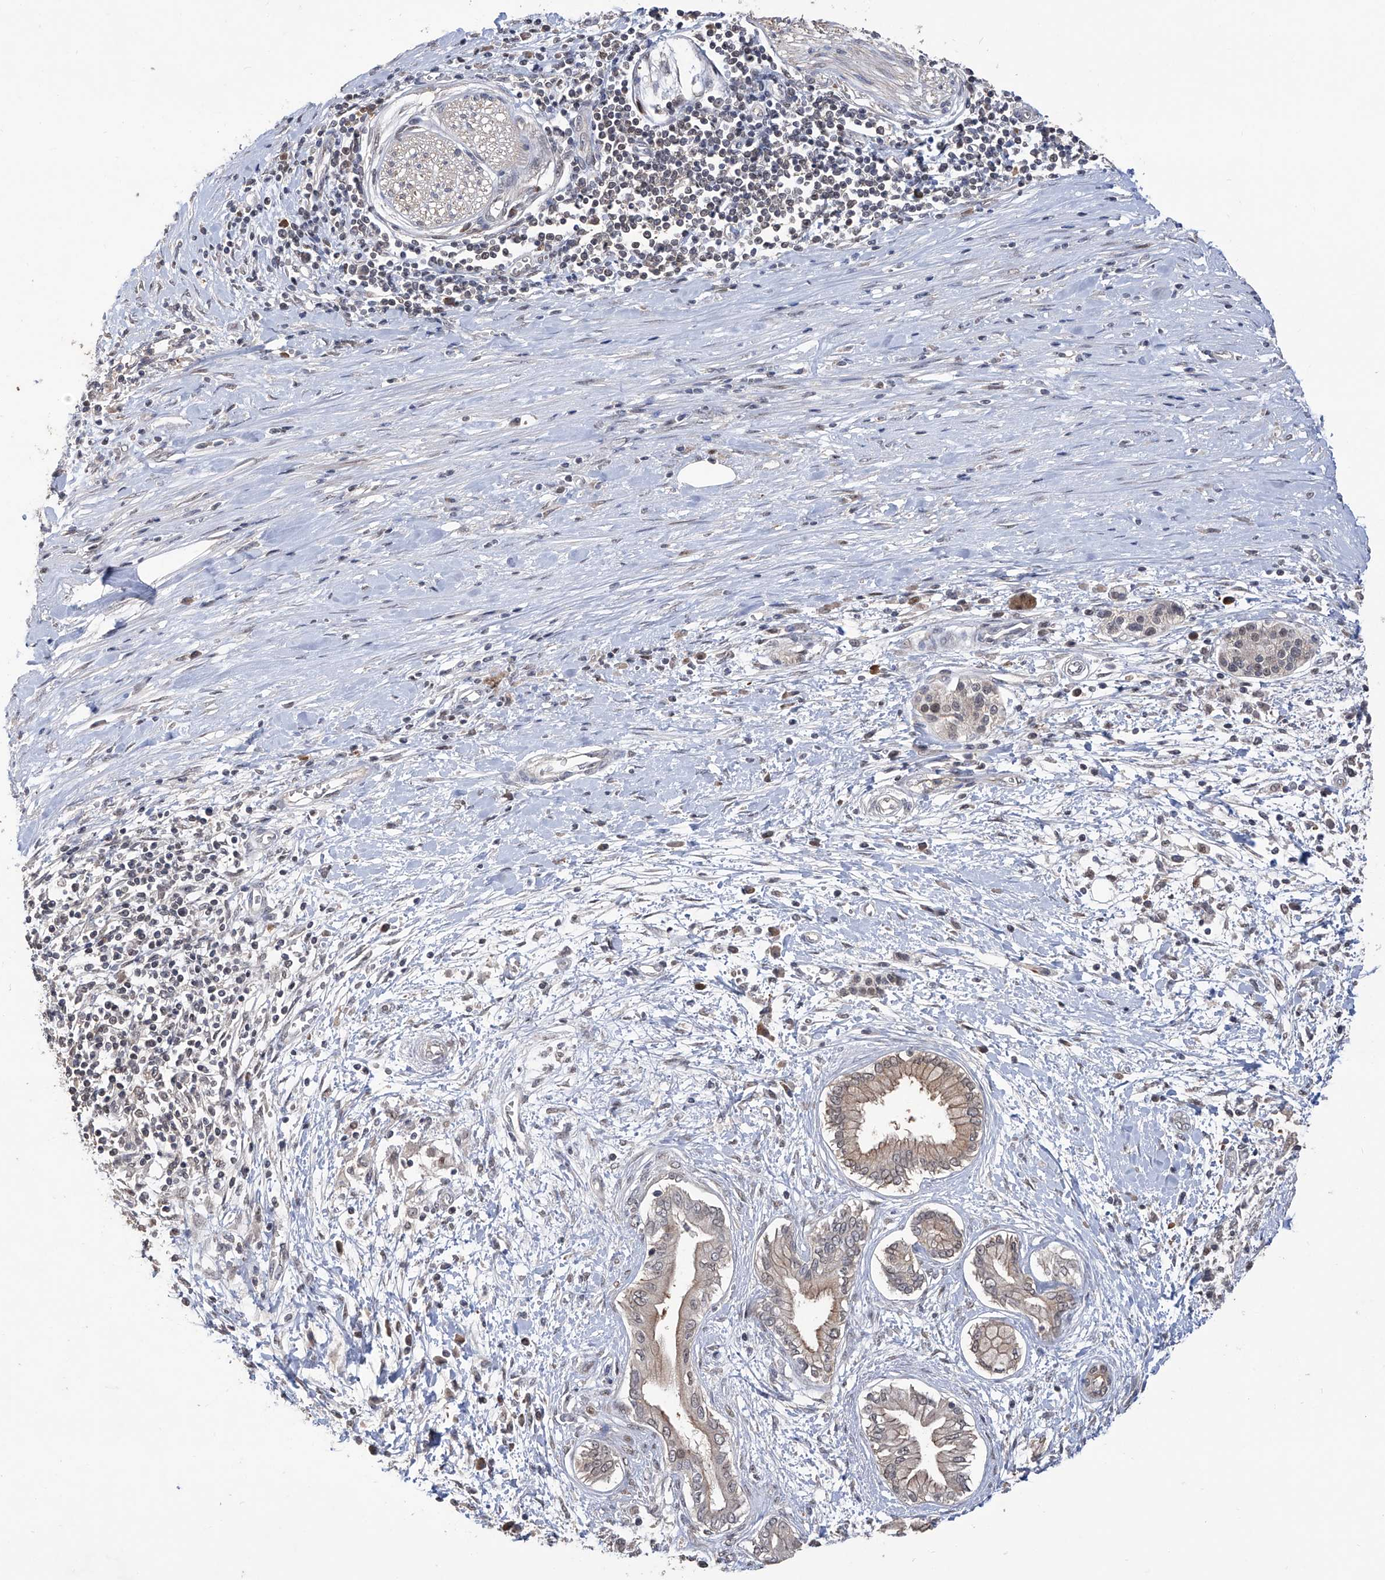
{"staining": {"intensity": "weak", "quantity": "25%-75%", "location": "cytoplasmic/membranous,nuclear"}, "tissue": "pancreatic cancer", "cell_type": "Tumor cells", "image_type": "cancer", "snomed": [{"axis": "morphology", "description": "Adenocarcinoma, NOS"}, {"axis": "topography", "description": "Pancreas"}], "caption": "A histopathology image of pancreatic cancer (adenocarcinoma) stained for a protein reveals weak cytoplasmic/membranous and nuclear brown staining in tumor cells.", "gene": "LYSMD4", "patient": {"sex": "male", "age": 58}}